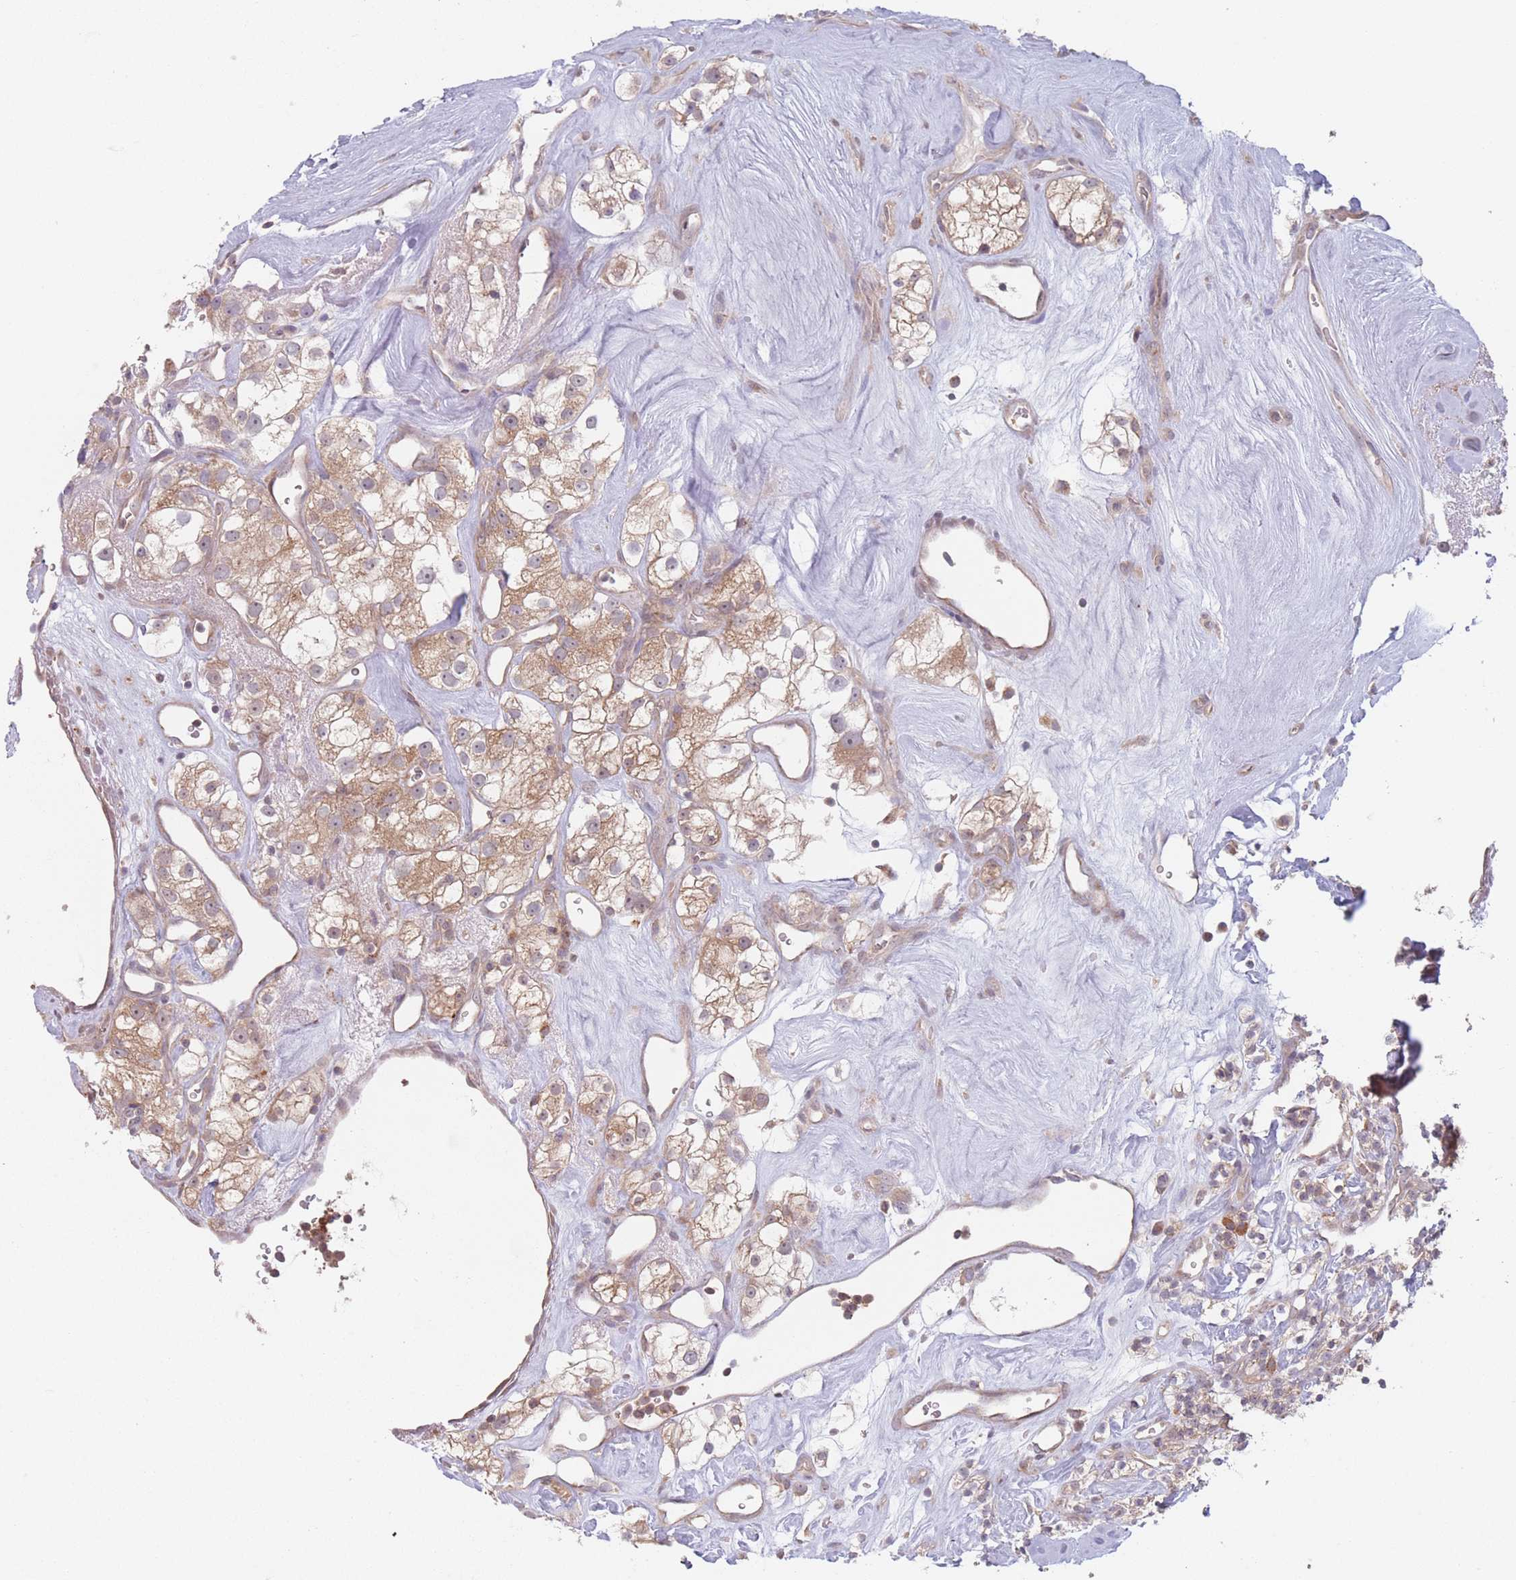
{"staining": {"intensity": "moderate", "quantity": ">75%", "location": "cytoplasmic/membranous"}, "tissue": "renal cancer", "cell_type": "Tumor cells", "image_type": "cancer", "snomed": [{"axis": "morphology", "description": "Adenocarcinoma, NOS"}, {"axis": "topography", "description": "Kidney"}], "caption": "Immunohistochemistry photomicrograph of human renal cancer (adenocarcinoma) stained for a protein (brown), which demonstrates medium levels of moderate cytoplasmic/membranous staining in approximately >75% of tumor cells.", "gene": "PPM1A", "patient": {"sex": "male", "age": 77}}